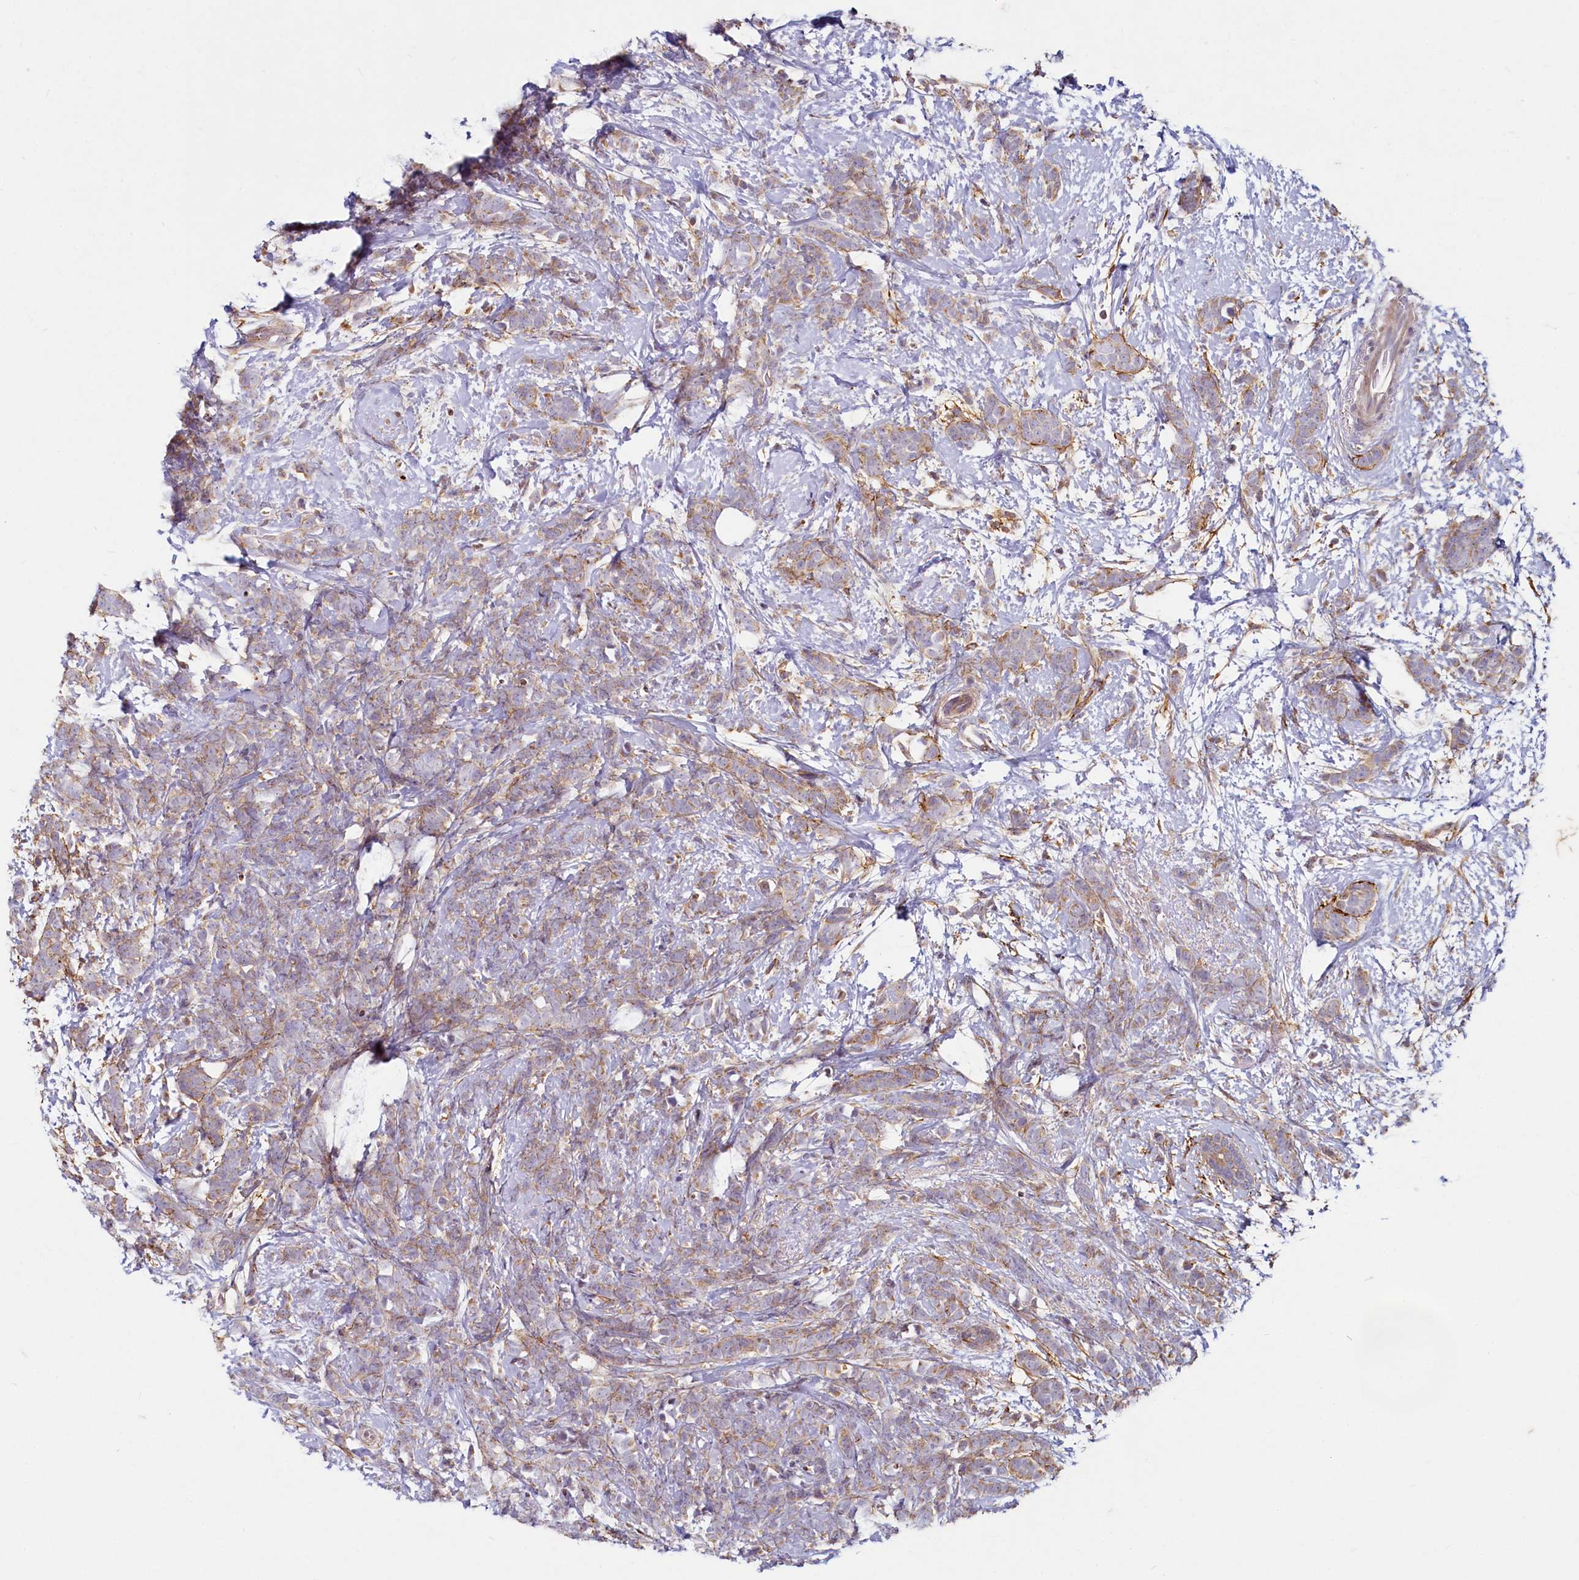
{"staining": {"intensity": "weak", "quantity": ">75%", "location": "cytoplasmic/membranous"}, "tissue": "breast cancer", "cell_type": "Tumor cells", "image_type": "cancer", "snomed": [{"axis": "morphology", "description": "Lobular carcinoma"}, {"axis": "topography", "description": "Breast"}], "caption": "A histopathology image showing weak cytoplasmic/membranous expression in approximately >75% of tumor cells in breast cancer, as visualized by brown immunohistochemical staining.", "gene": "ADCY2", "patient": {"sex": "female", "age": 58}}